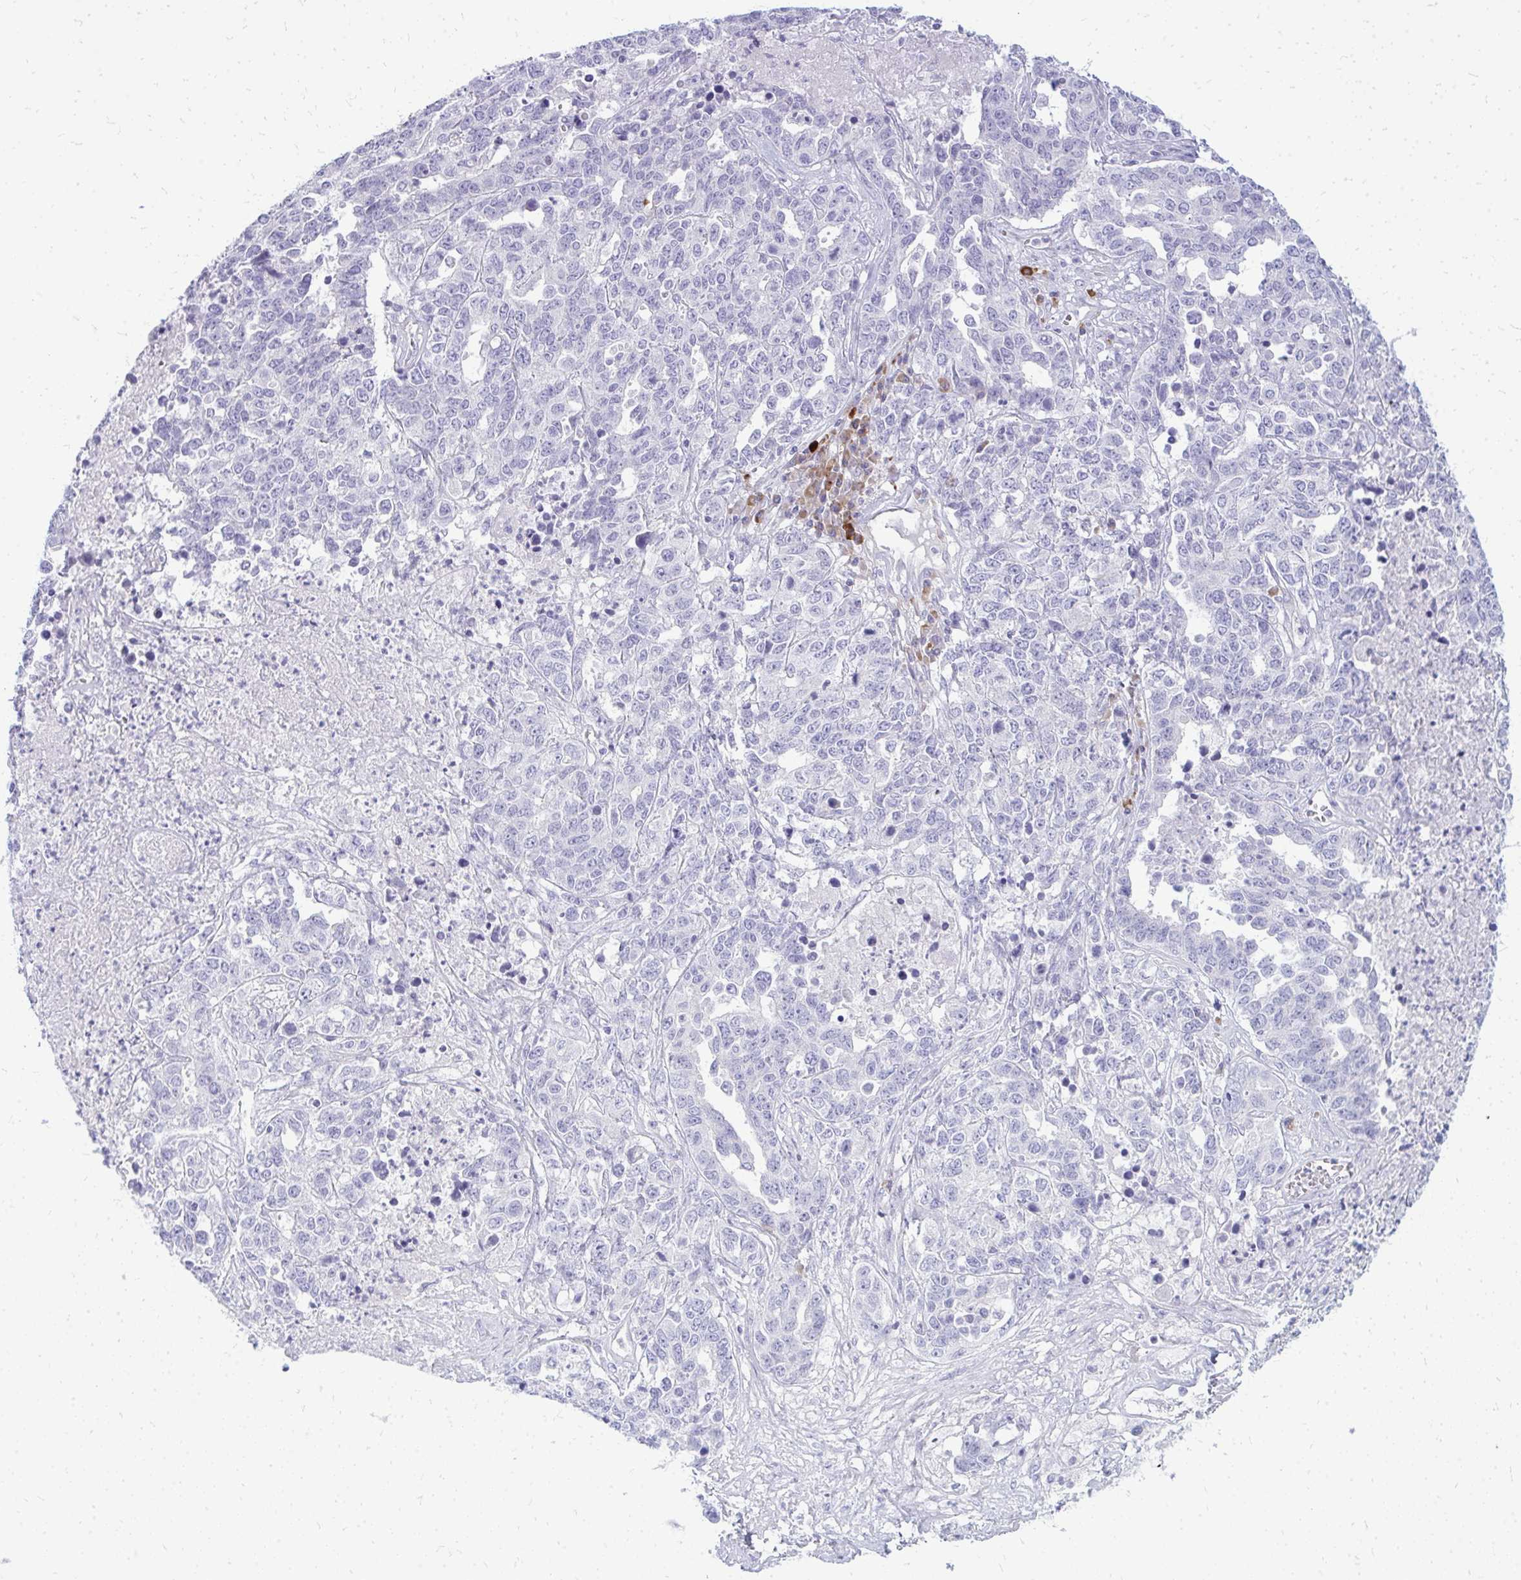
{"staining": {"intensity": "negative", "quantity": "none", "location": "none"}, "tissue": "ovarian cancer", "cell_type": "Tumor cells", "image_type": "cancer", "snomed": [{"axis": "morphology", "description": "Carcinoma, endometroid"}, {"axis": "topography", "description": "Ovary"}], "caption": "This image is of ovarian cancer (endometroid carcinoma) stained with immunohistochemistry to label a protein in brown with the nuclei are counter-stained blue. There is no staining in tumor cells.", "gene": "TSPEAR", "patient": {"sex": "female", "age": 62}}